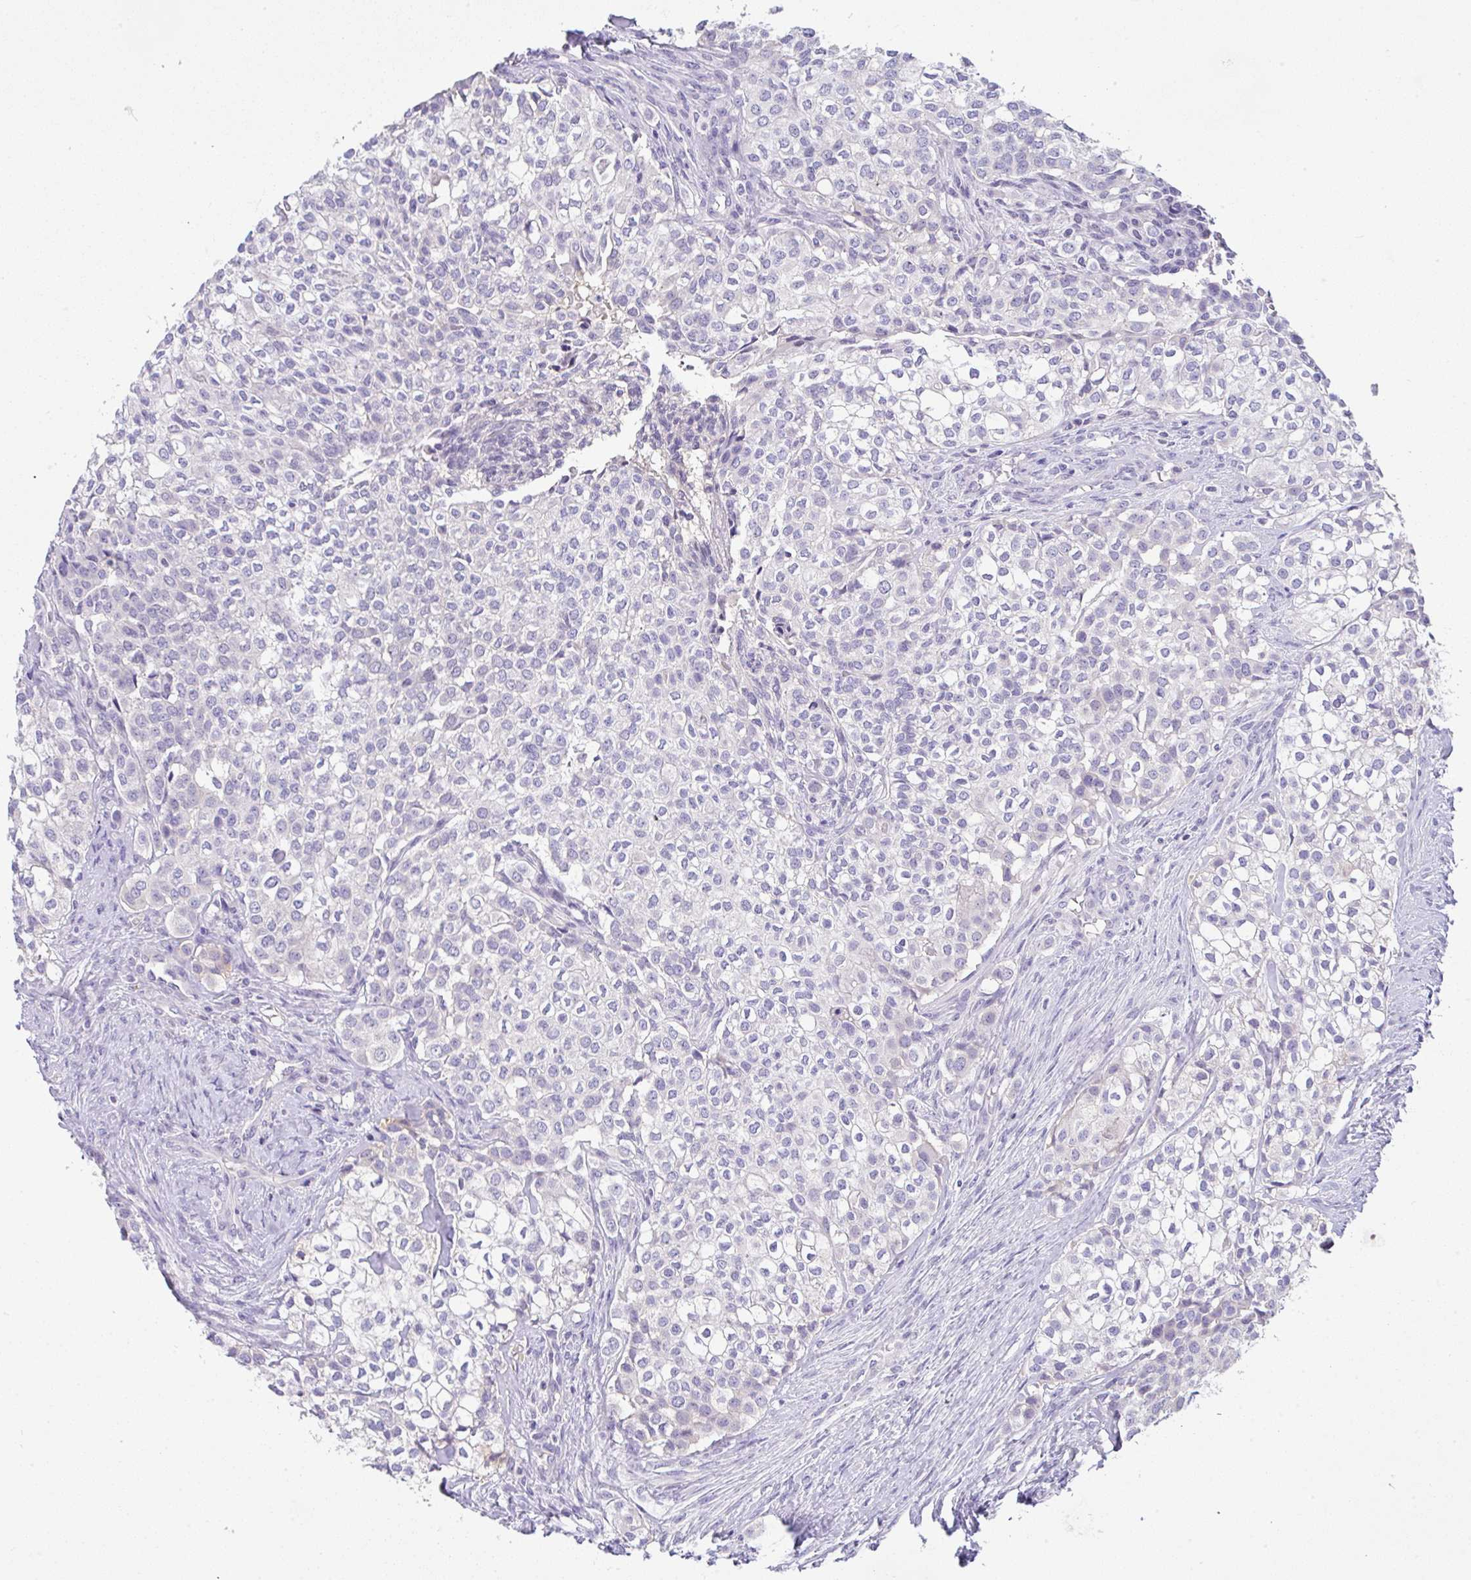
{"staining": {"intensity": "negative", "quantity": "none", "location": "none"}, "tissue": "head and neck cancer", "cell_type": "Tumor cells", "image_type": "cancer", "snomed": [{"axis": "morphology", "description": "Adenocarcinoma, NOS"}, {"axis": "topography", "description": "Head-Neck"}], "caption": "Immunohistochemical staining of human head and neck cancer (adenocarcinoma) demonstrates no significant staining in tumor cells.", "gene": "SERPINE3", "patient": {"sex": "male", "age": 81}}